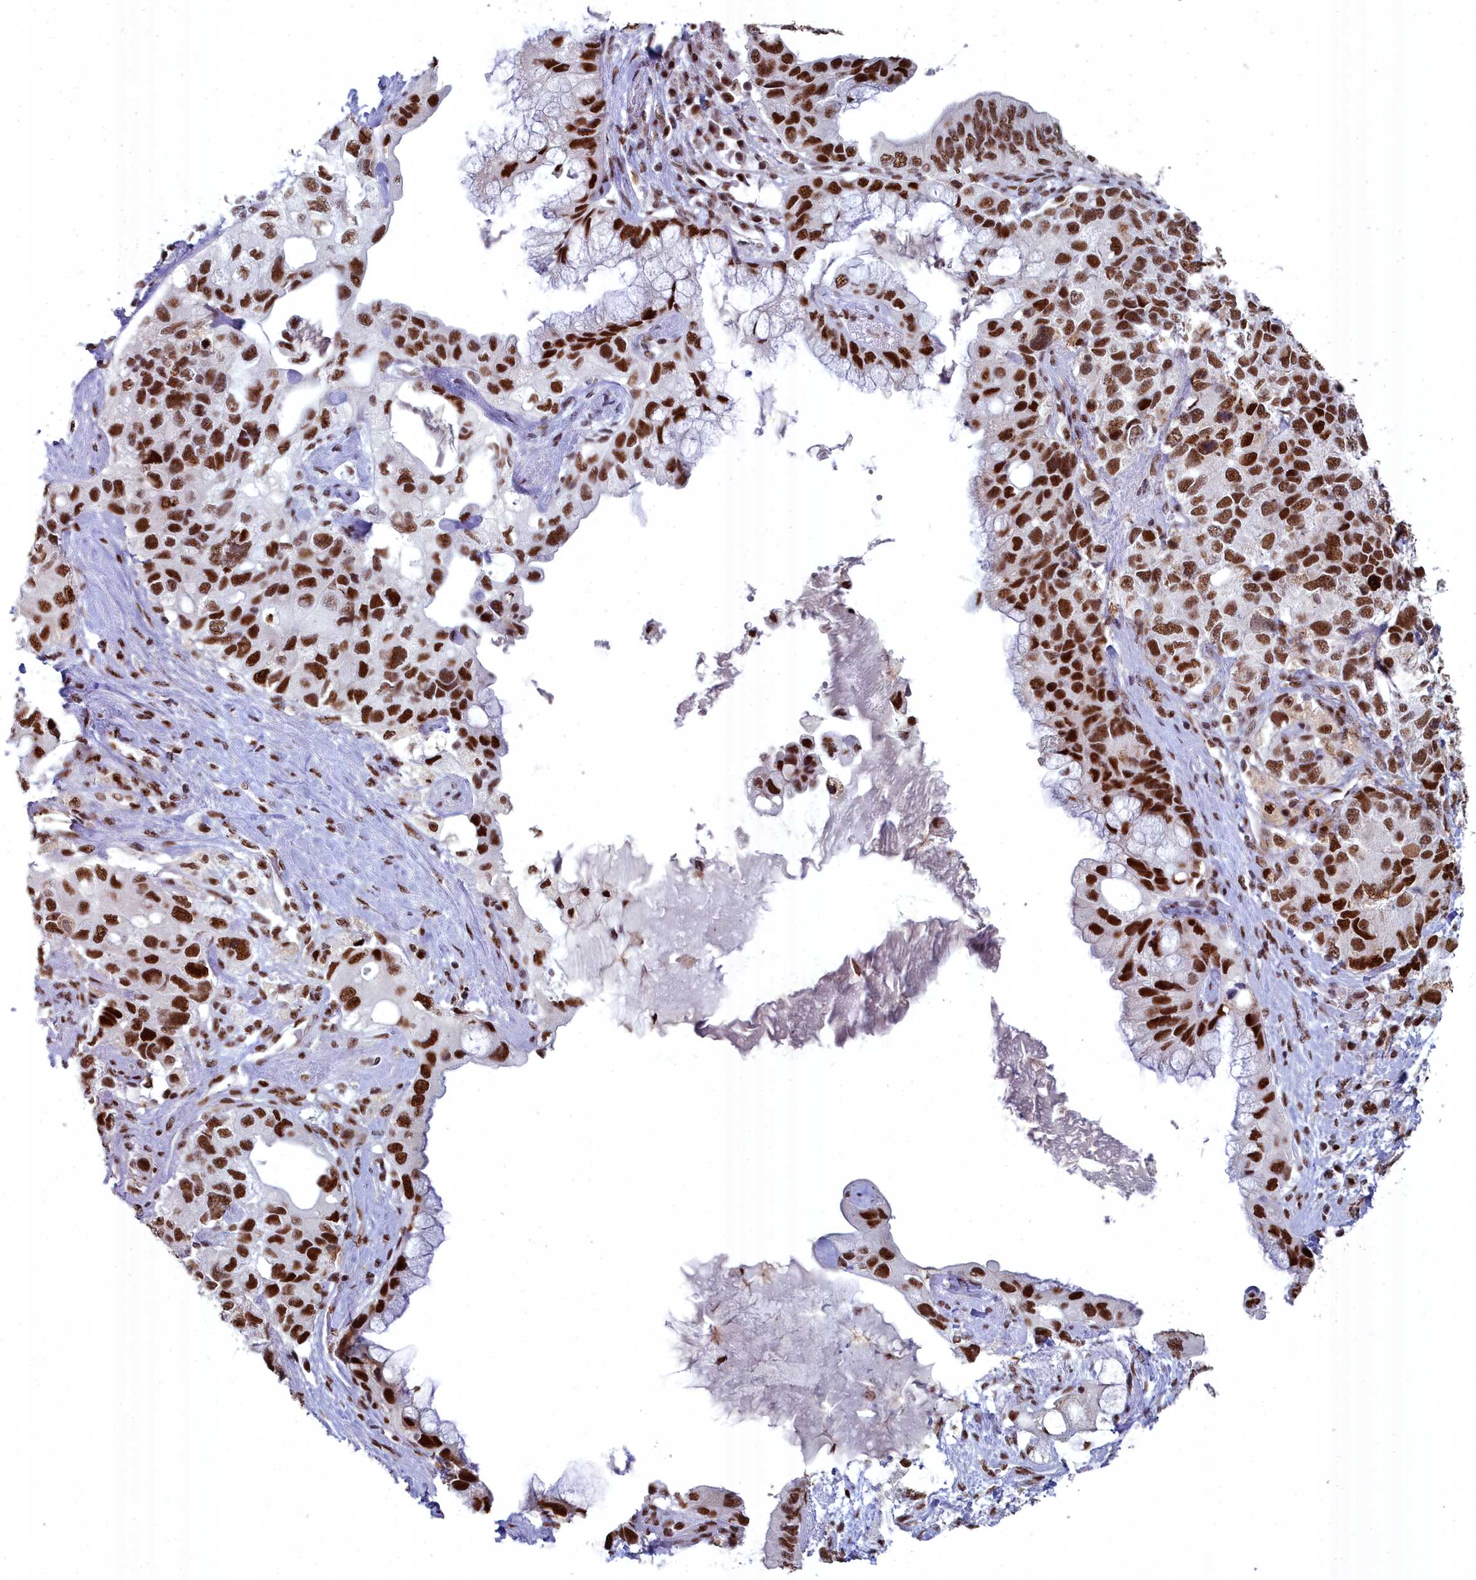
{"staining": {"intensity": "strong", "quantity": ">75%", "location": "nuclear"}, "tissue": "pancreatic cancer", "cell_type": "Tumor cells", "image_type": "cancer", "snomed": [{"axis": "morphology", "description": "Adenocarcinoma, NOS"}, {"axis": "topography", "description": "Pancreas"}], "caption": "Immunohistochemistry photomicrograph of neoplastic tissue: pancreatic cancer (adenocarcinoma) stained using immunohistochemistry reveals high levels of strong protein expression localized specifically in the nuclear of tumor cells, appearing as a nuclear brown color.", "gene": "SF3B3", "patient": {"sex": "female", "age": 56}}